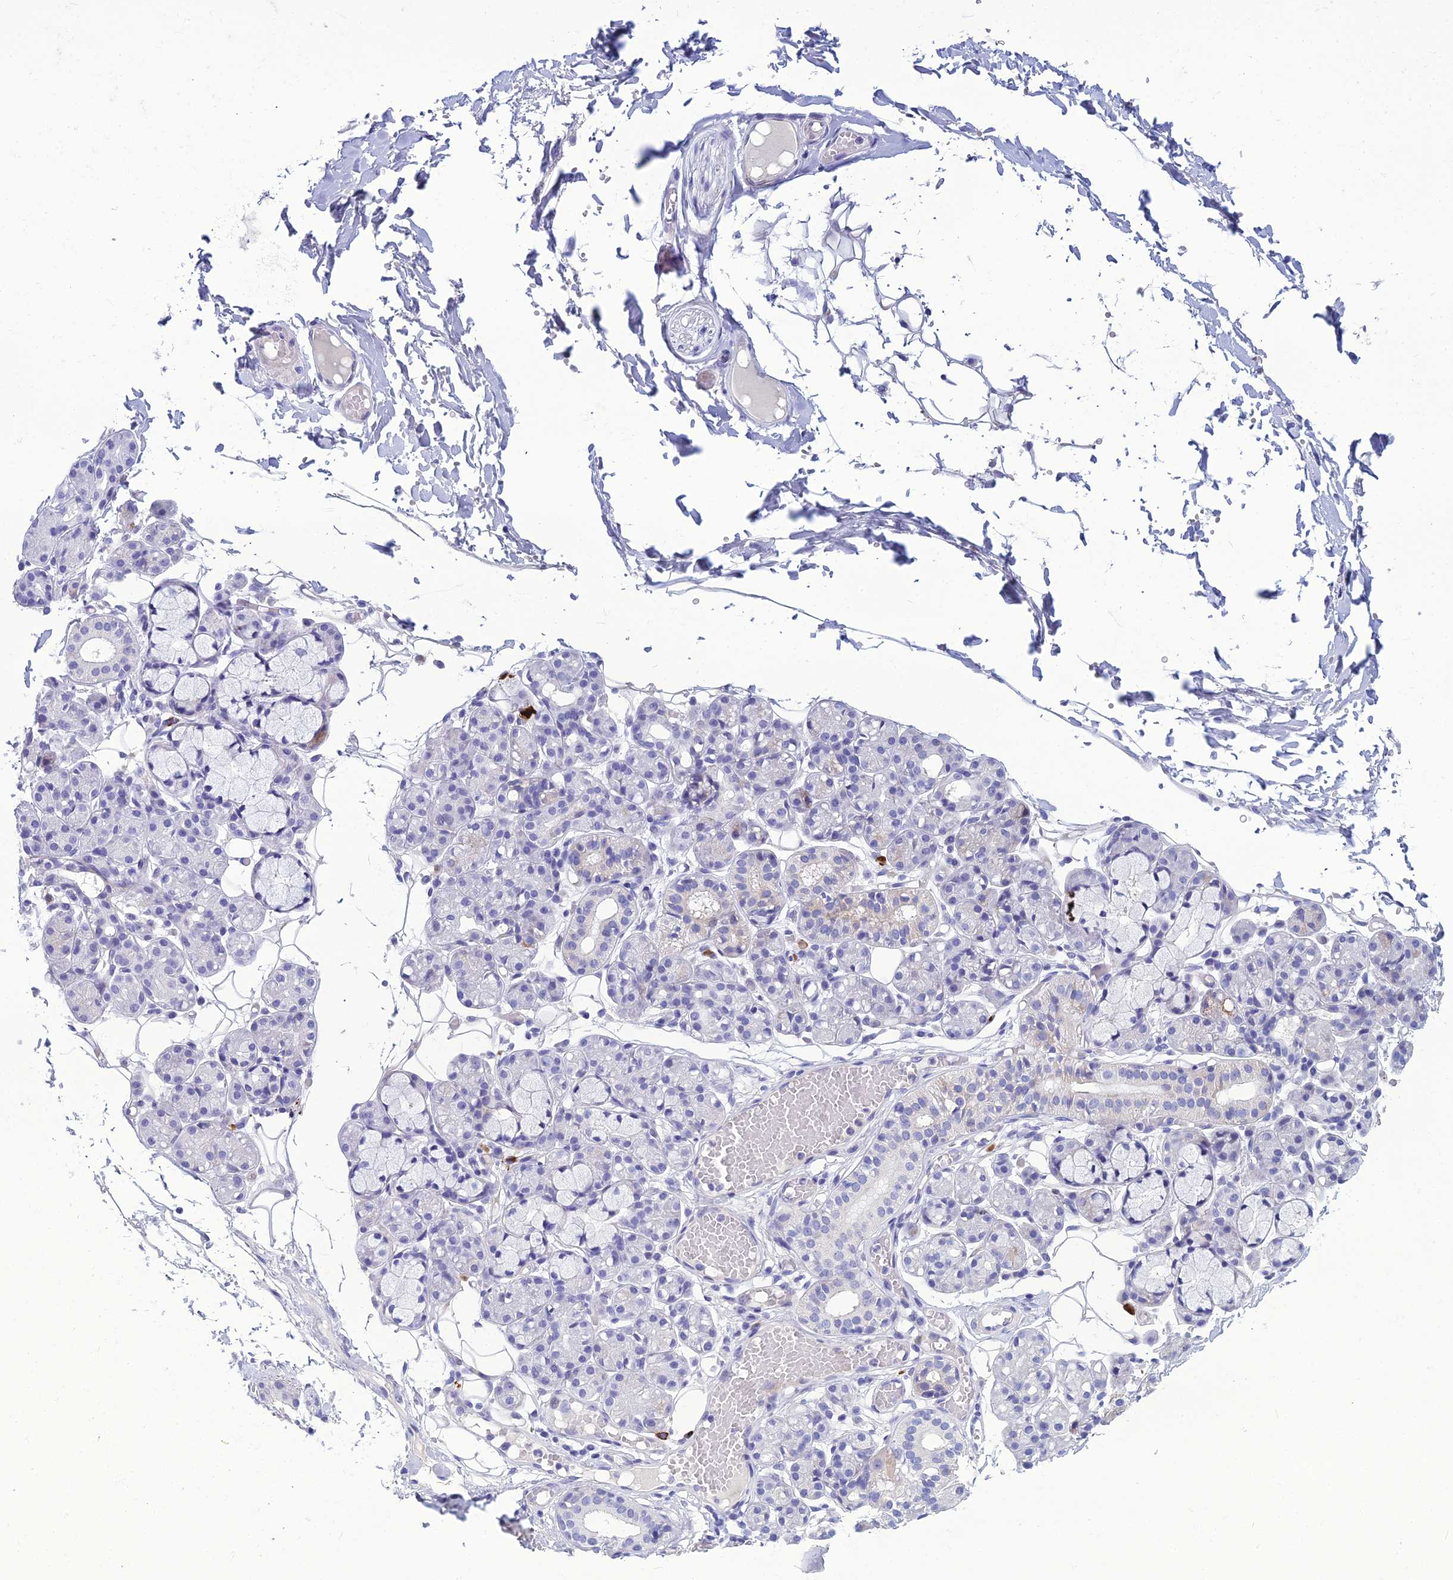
{"staining": {"intensity": "negative", "quantity": "none", "location": "none"}, "tissue": "salivary gland", "cell_type": "Glandular cells", "image_type": "normal", "snomed": [{"axis": "morphology", "description": "Normal tissue, NOS"}, {"axis": "topography", "description": "Salivary gland"}], "caption": "IHC of unremarkable salivary gland displays no expression in glandular cells.", "gene": "OR56B1", "patient": {"sex": "male", "age": 63}}